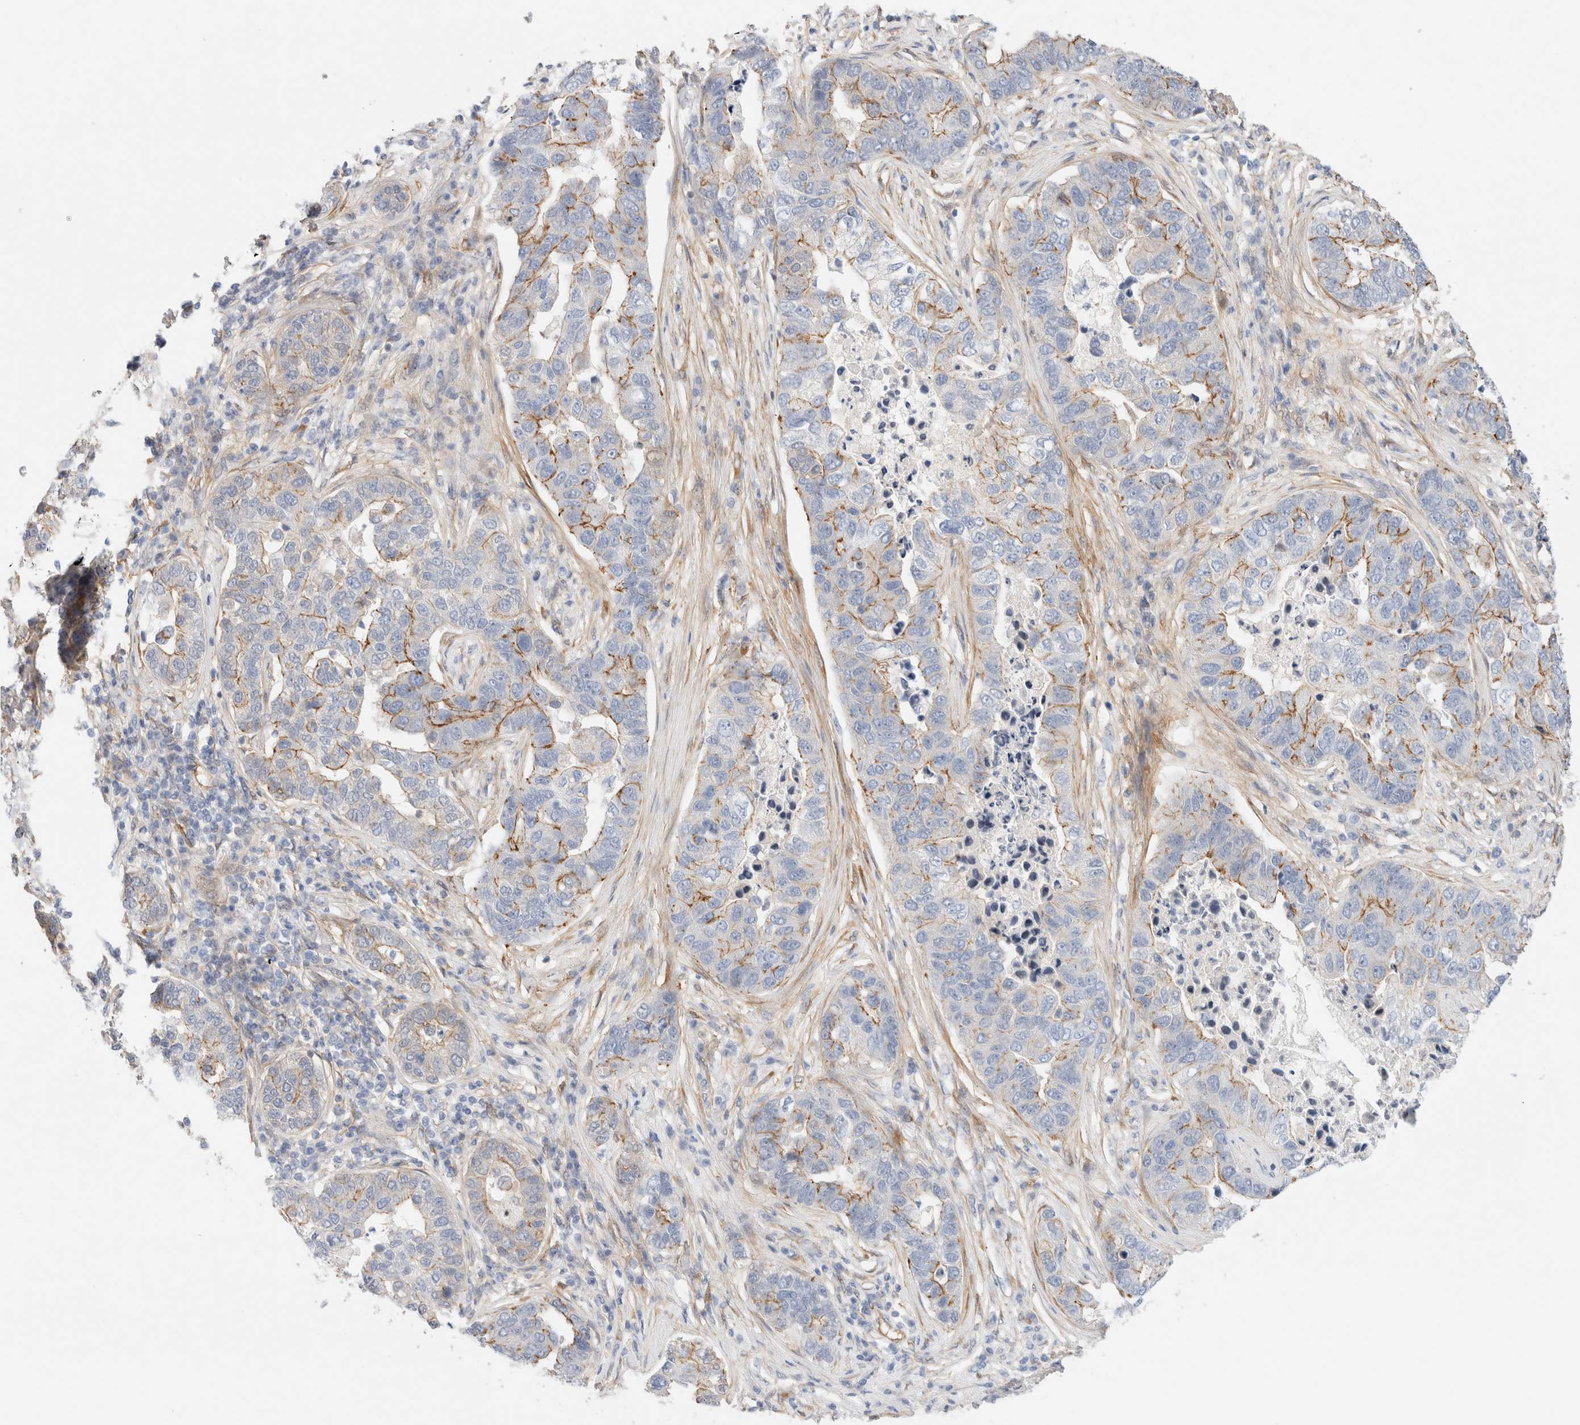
{"staining": {"intensity": "moderate", "quantity": "25%-75%", "location": "cytoplasmic/membranous"}, "tissue": "pancreatic cancer", "cell_type": "Tumor cells", "image_type": "cancer", "snomed": [{"axis": "morphology", "description": "Adenocarcinoma, NOS"}, {"axis": "topography", "description": "Pancreas"}], "caption": "IHC (DAB (3,3'-diaminobenzidine)) staining of pancreatic cancer exhibits moderate cytoplasmic/membranous protein staining in about 25%-75% of tumor cells.", "gene": "LMCD1", "patient": {"sex": "female", "age": 61}}